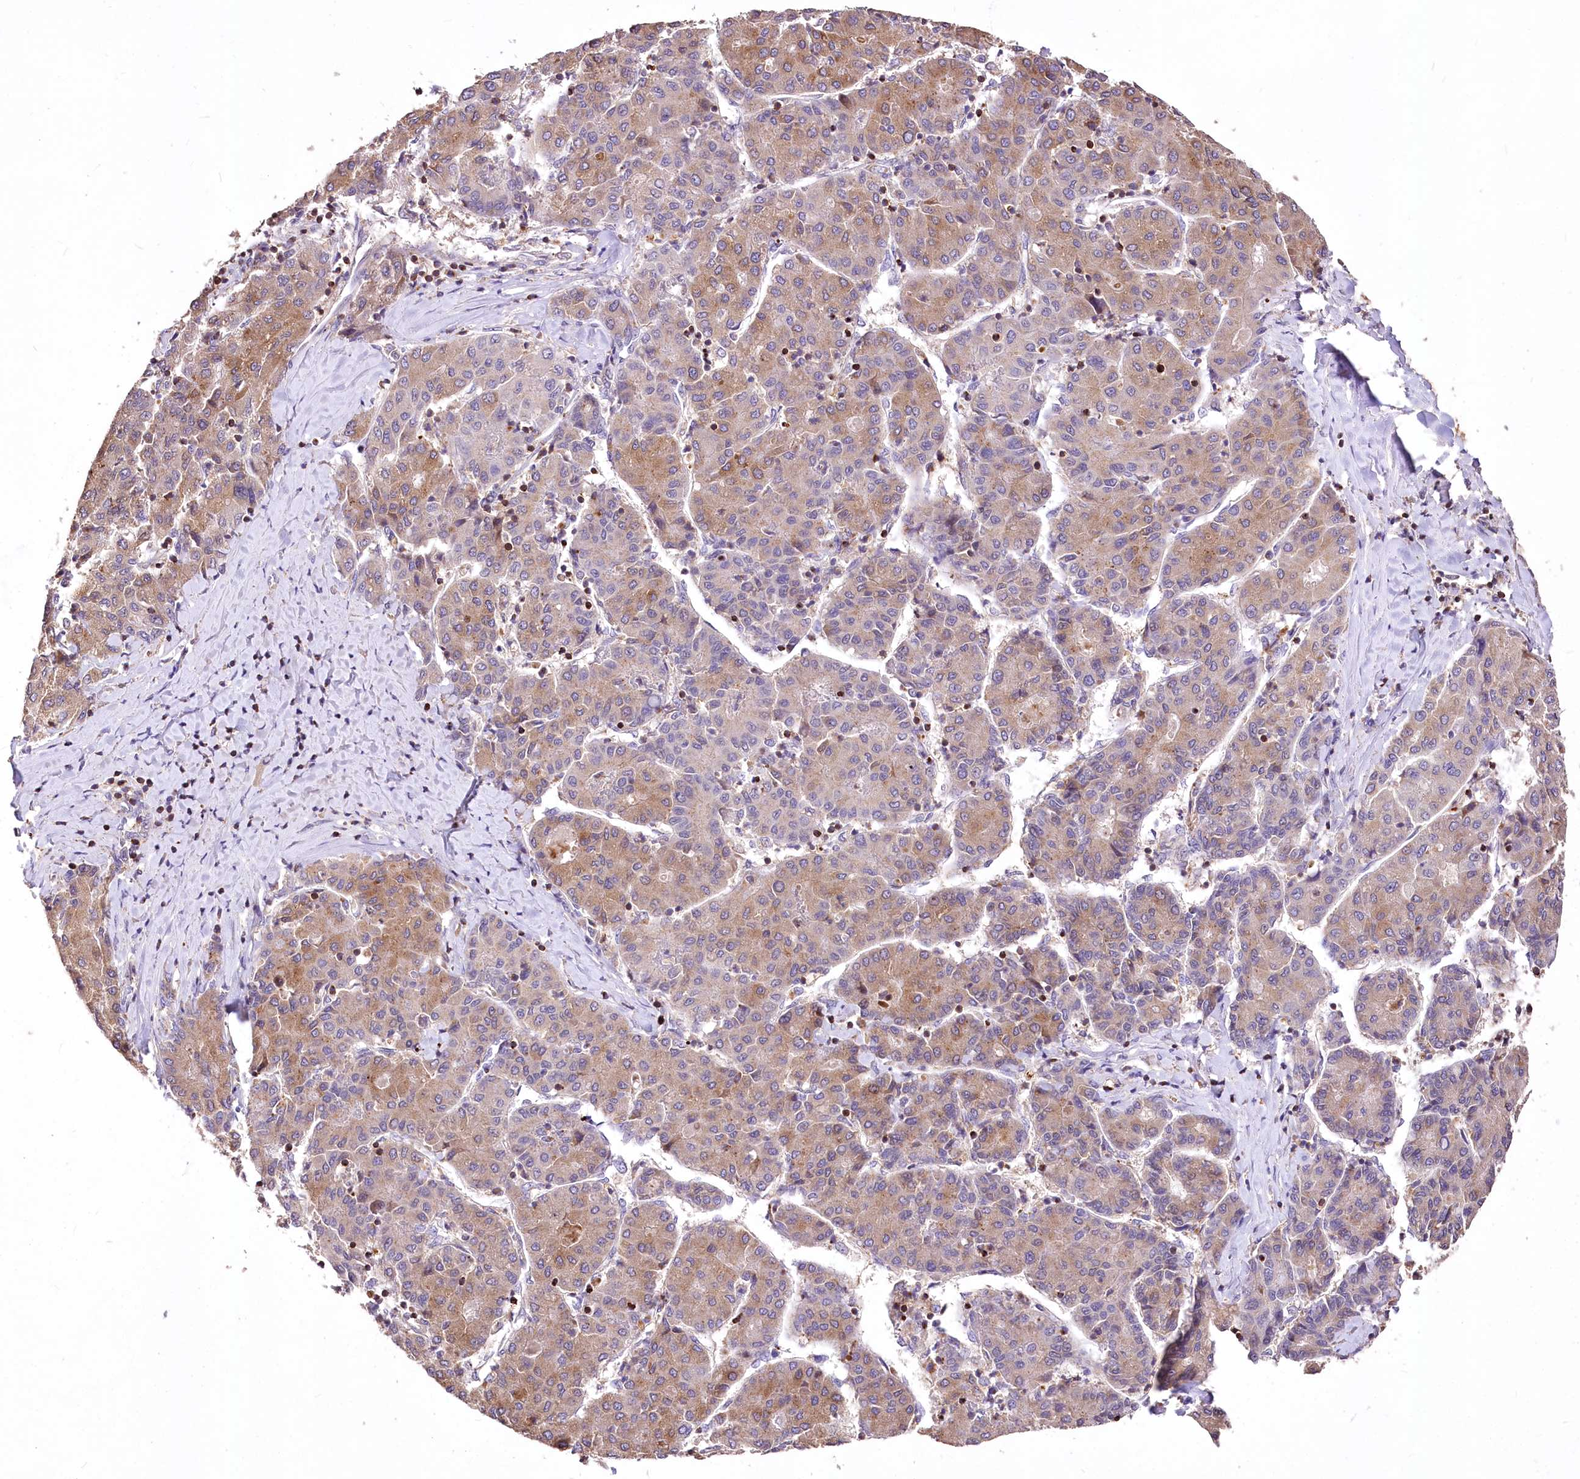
{"staining": {"intensity": "moderate", "quantity": "25%-75%", "location": "cytoplasmic/membranous"}, "tissue": "liver cancer", "cell_type": "Tumor cells", "image_type": "cancer", "snomed": [{"axis": "morphology", "description": "Carcinoma, Hepatocellular, NOS"}, {"axis": "topography", "description": "Liver"}], "caption": "Immunohistochemistry micrograph of liver cancer stained for a protein (brown), which exhibits medium levels of moderate cytoplasmic/membranous staining in approximately 25%-75% of tumor cells.", "gene": "SERGEF", "patient": {"sex": "male", "age": 65}}